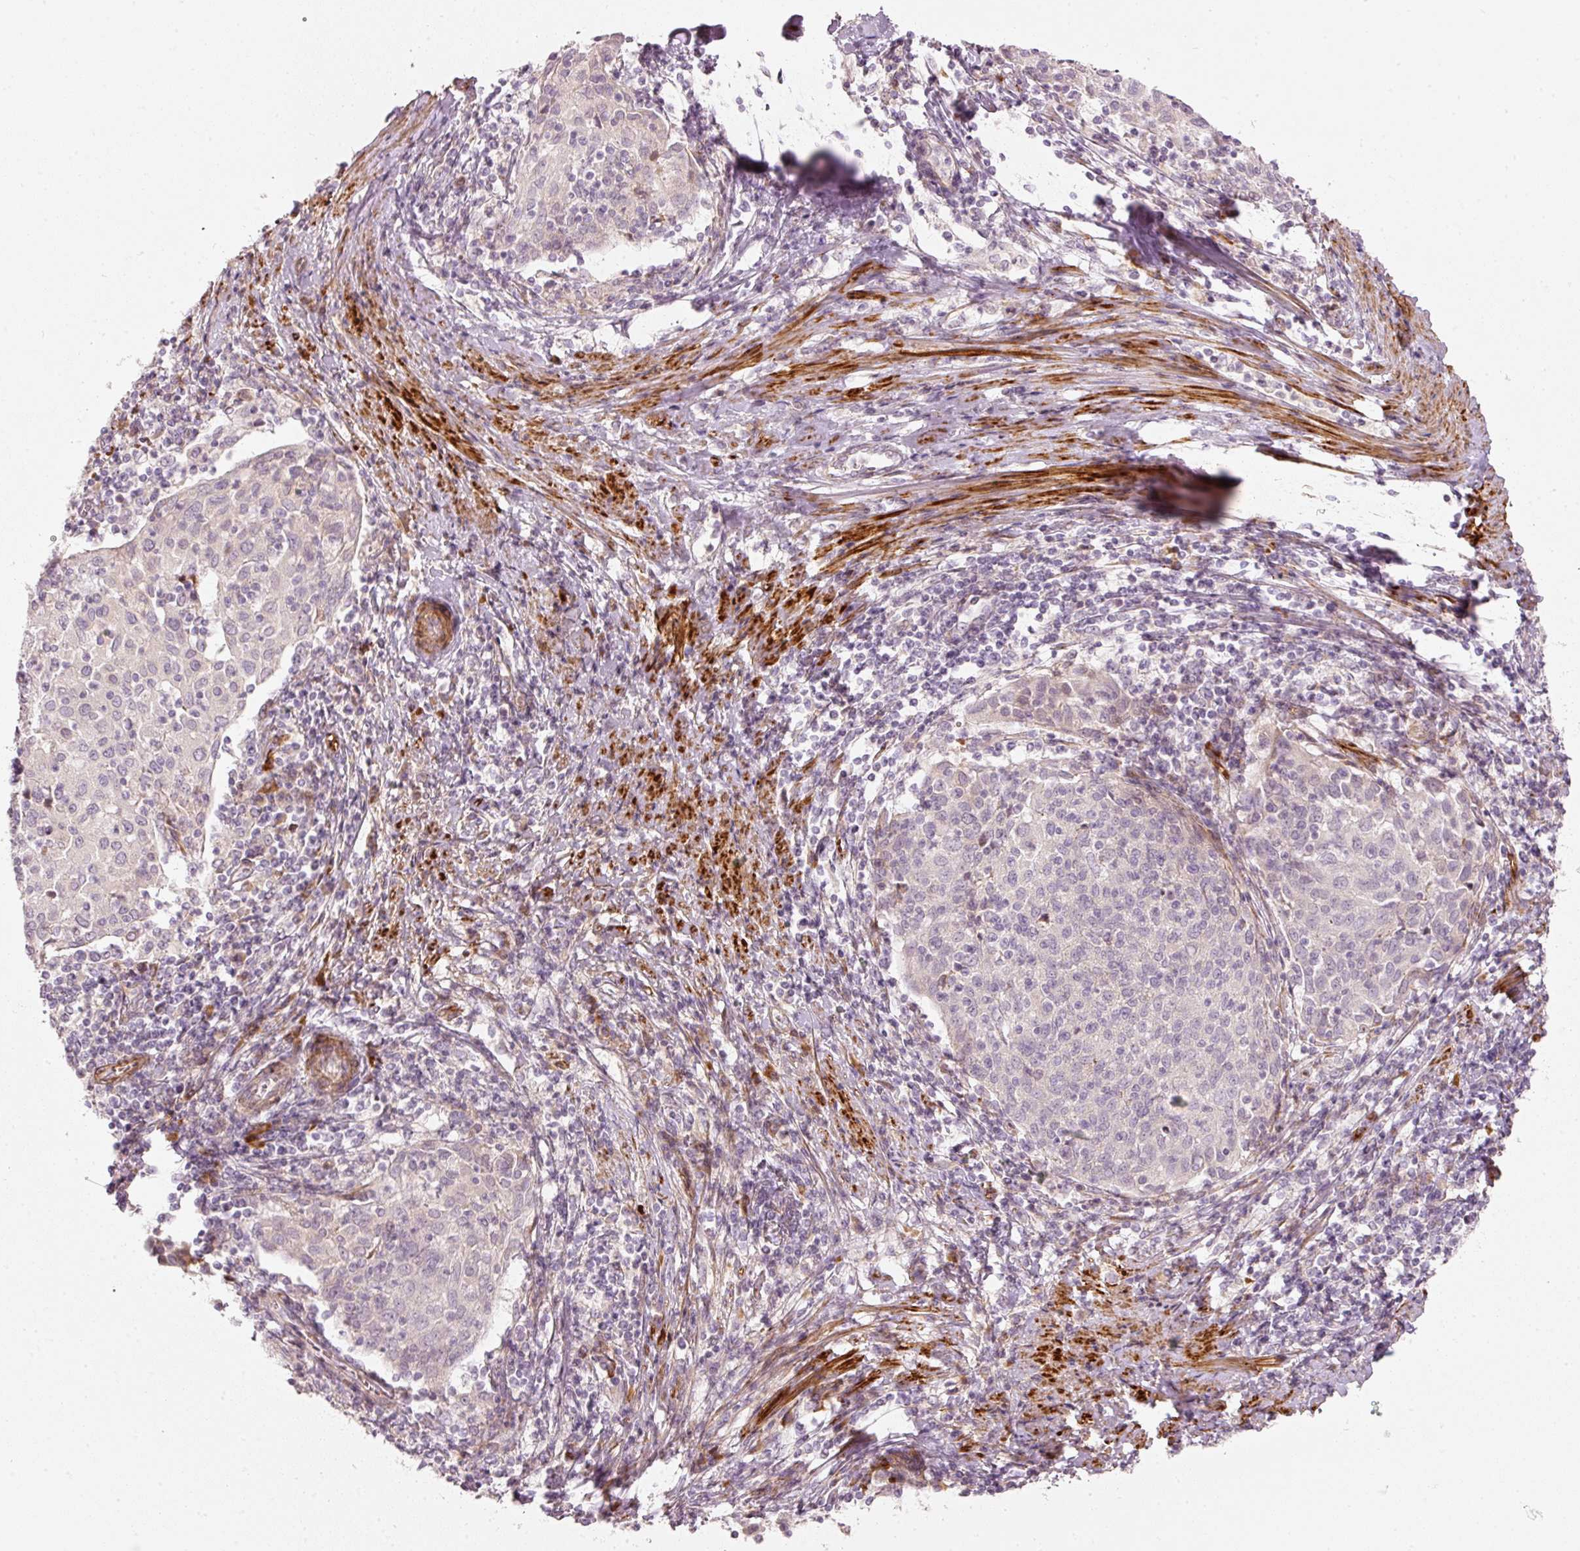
{"staining": {"intensity": "negative", "quantity": "none", "location": "none"}, "tissue": "cervical cancer", "cell_type": "Tumor cells", "image_type": "cancer", "snomed": [{"axis": "morphology", "description": "Squamous cell carcinoma, NOS"}, {"axis": "topography", "description": "Cervix"}], "caption": "Immunohistochemistry (IHC) of cervical cancer (squamous cell carcinoma) exhibits no staining in tumor cells.", "gene": "KCNQ1", "patient": {"sex": "female", "age": 52}}